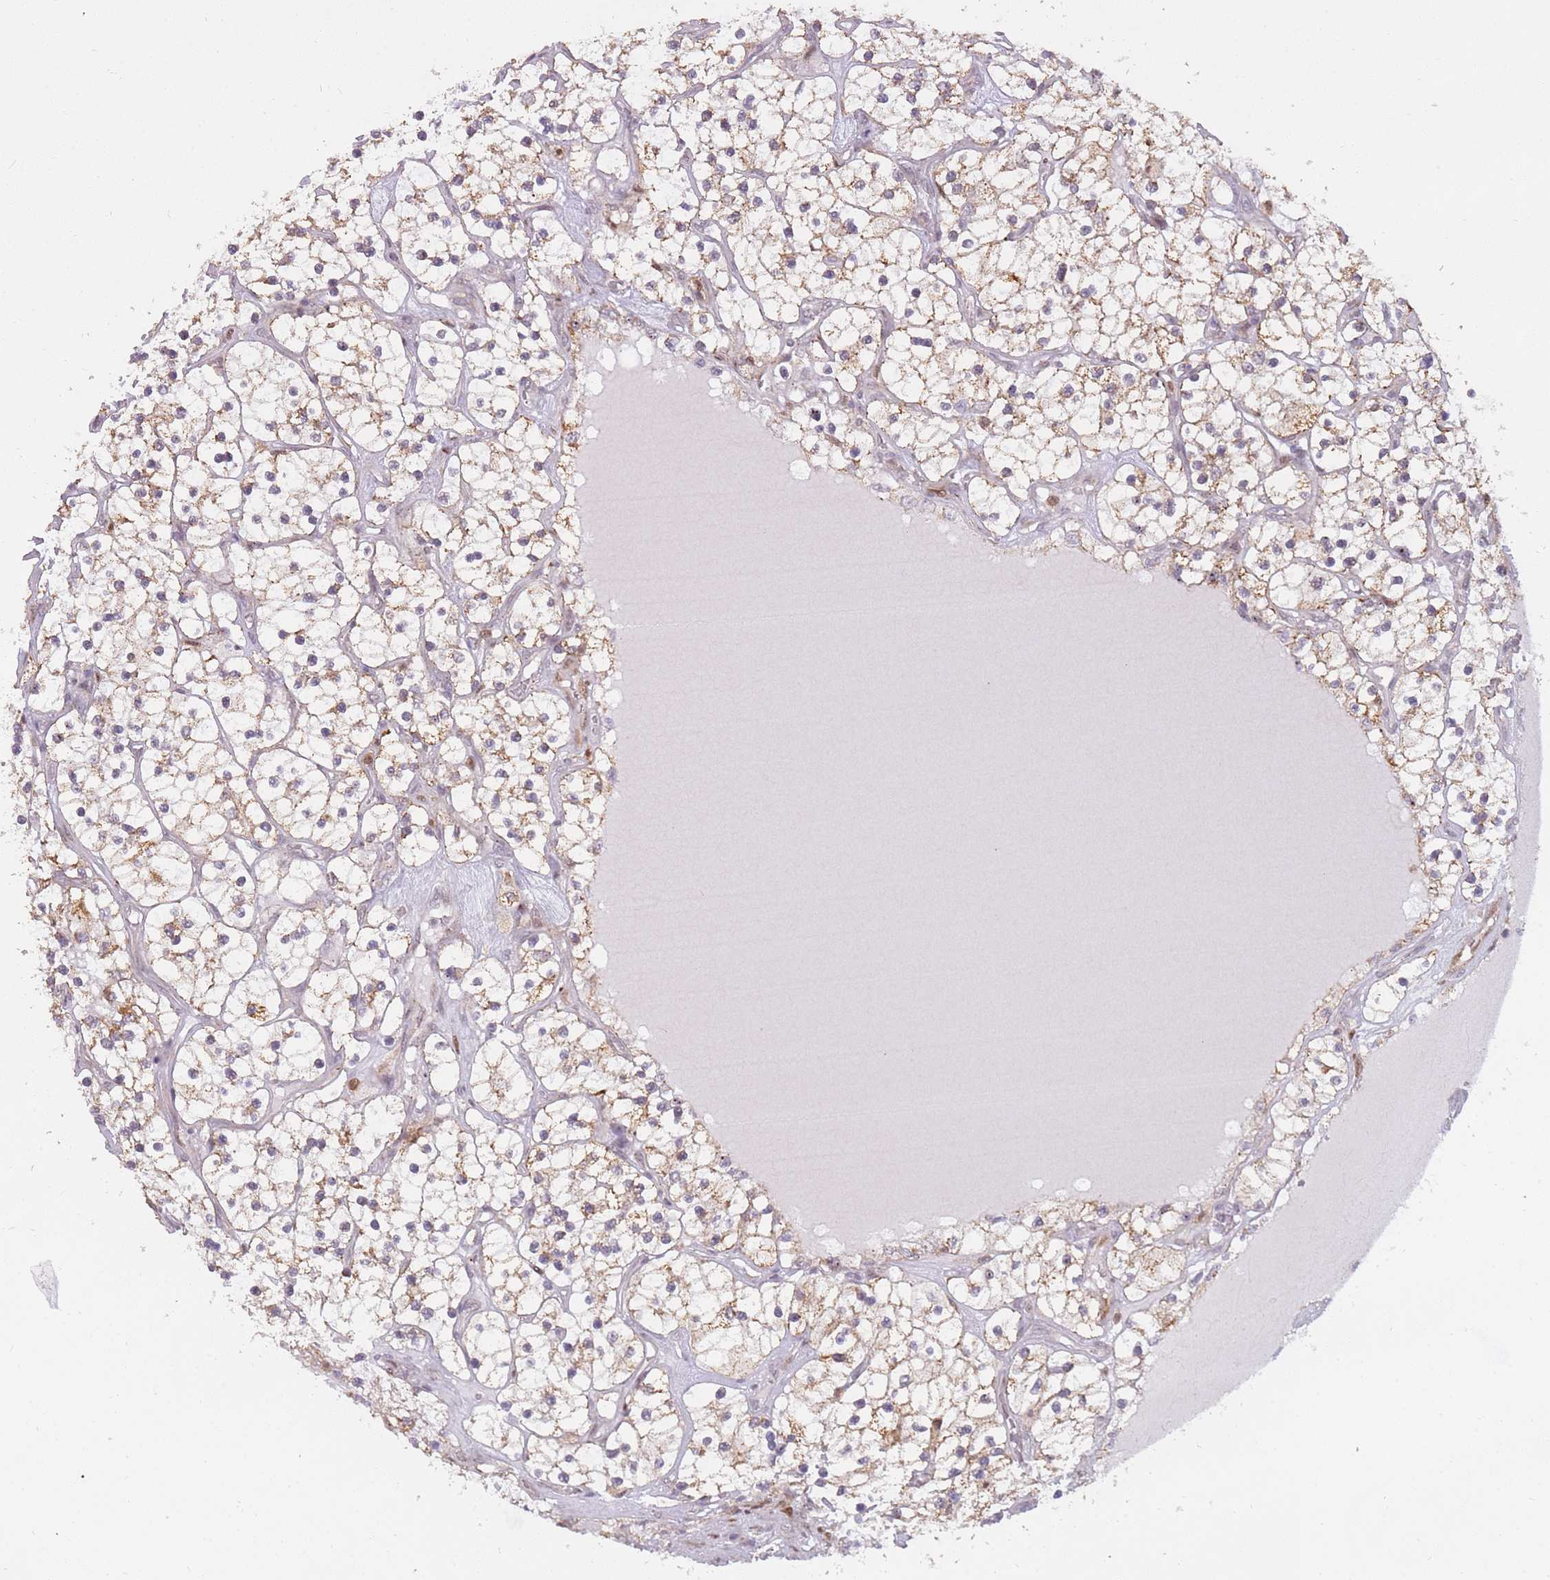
{"staining": {"intensity": "moderate", "quantity": "25%-75%", "location": "cytoplasmic/membranous"}, "tissue": "renal cancer", "cell_type": "Tumor cells", "image_type": "cancer", "snomed": [{"axis": "morphology", "description": "Adenocarcinoma, NOS"}, {"axis": "topography", "description": "Kidney"}], "caption": "The histopathology image demonstrates immunohistochemical staining of renal cancer (adenocarcinoma). There is moderate cytoplasmic/membranous staining is present in approximately 25%-75% of tumor cells. The staining is performed using DAB (3,3'-diaminobenzidine) brown chromogen to label protein expression. The nuclei are counter-stained blue using hematoxylin.", "gene": "LGALS9", "patient": {"sex": "female", "age": 69}}